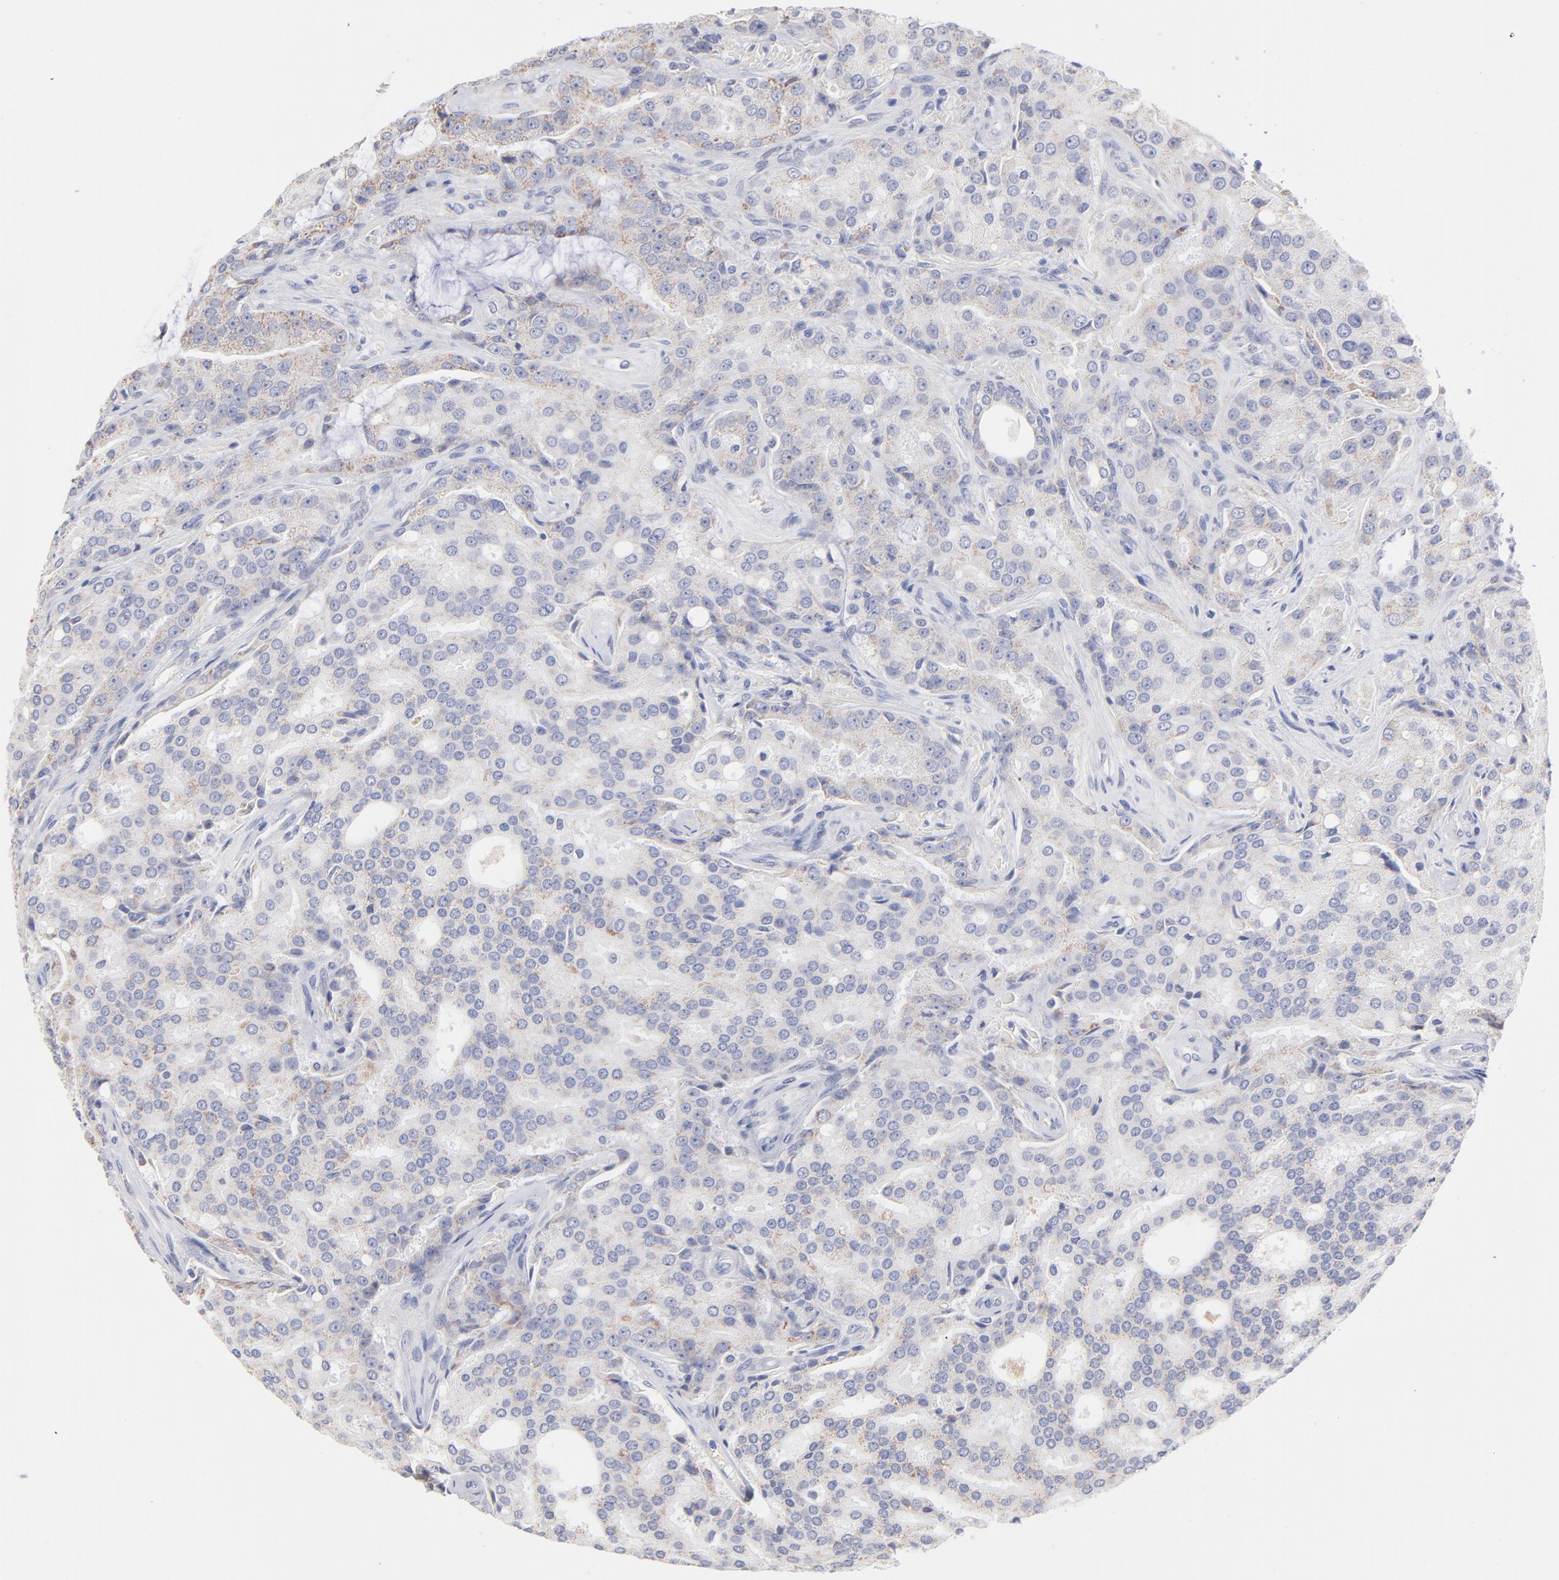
{"staining": {"intensity": "weak", "quantity": "<25%", "location": "cytoplasmic/membranous"}, "tissue": "prostate cancer", "cell_type": "Tumor cells", "image_type": "cancer", "snomed": [{"axis": "morphology", "description": "Adenocarcinoma, High grade"}, {"axis": "topography", "description": "Prostate"}], "caption": "IHC image of neoplastic tissue: high-grade adenocarcinoma (prostate) stained with DAB (3,3'-diaminobenzidine) shows no significant protein expression in tumor cells. (Immunohistochemistry, brightfield microscopy, high magnification).", "gene": "TST", "patient": {"sex": "male", "age": 72}}